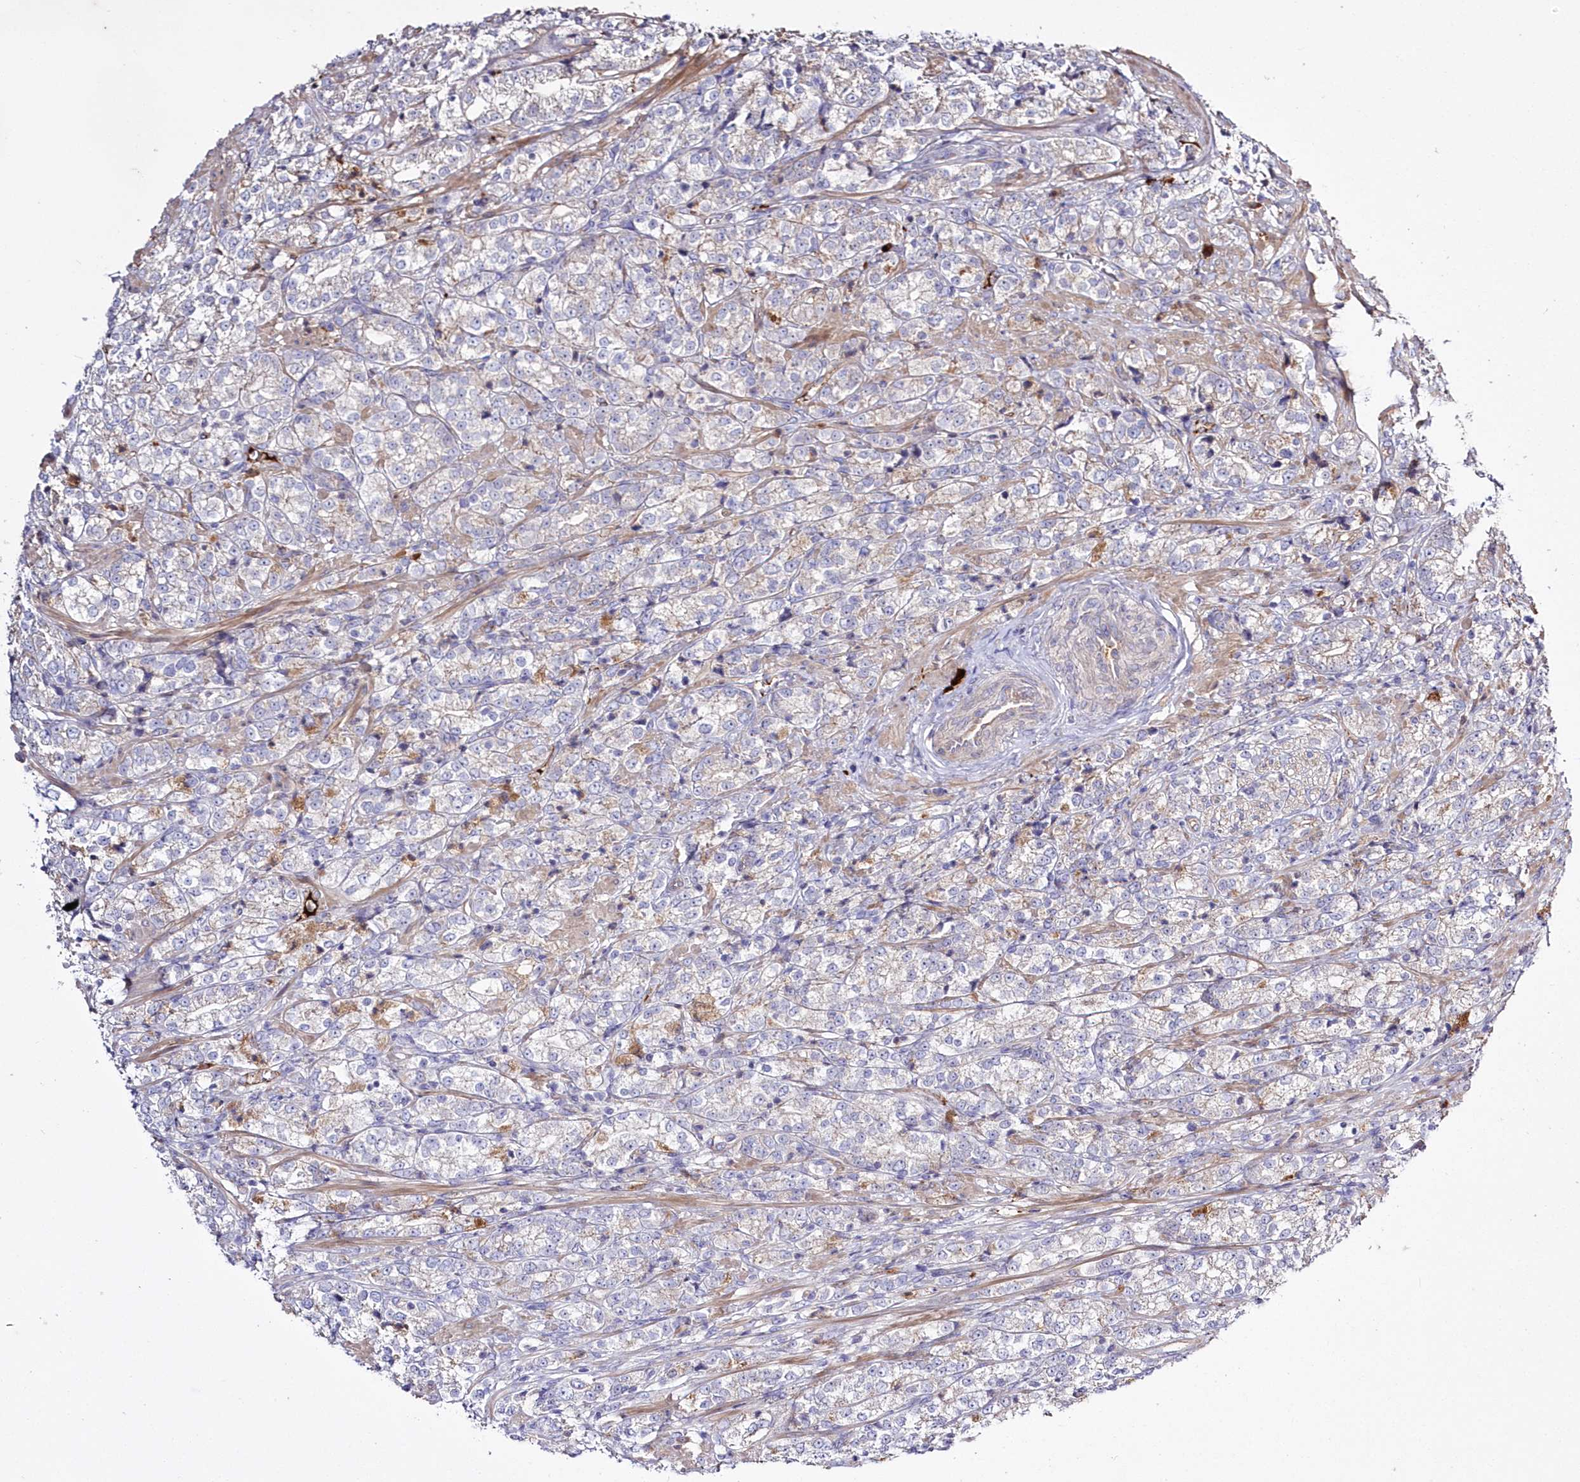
{"staining": {"intensity": "weak", "quantity": "<25%", "location": "cytoplasmic/membranous"}, "tissue": "prostate cancer", "cell_type": "Tumor cells", "image_type": "cancer", "snomed": [{"axis": "morphology", "description": "Adenocarcinoma, High grade"}, {"axis": "topography", "description": "Prostate"}], "caption": "IHC histopathology image of neoplastic tissue: human prostate adenocarcinoma (high-grade) stained with DAB demonstrates no significant protein staining in tumor cells.", "gene": "WBP1L", "patient": {"sex": "male", "age": 69}}